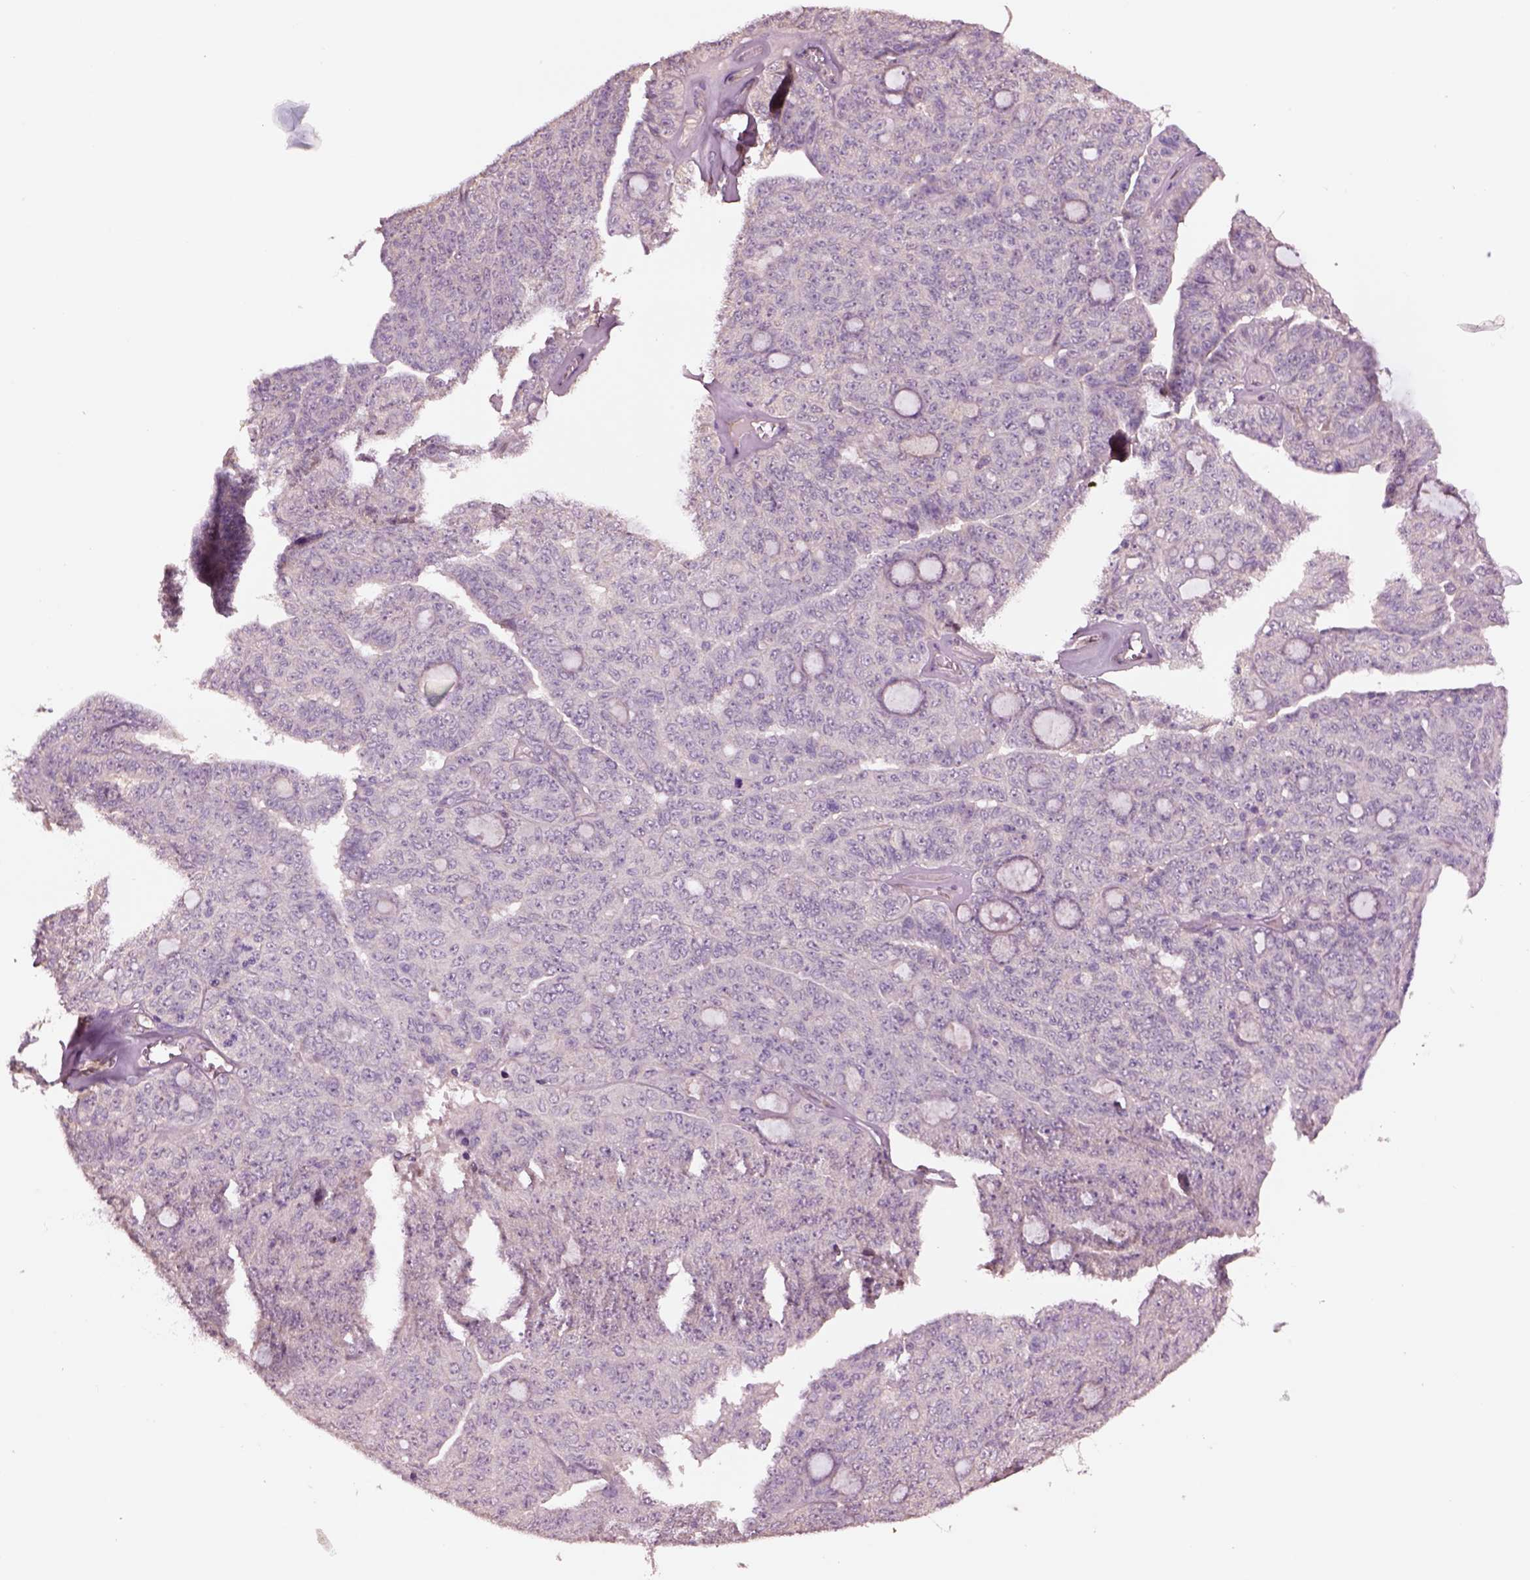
{"staining": {"intensity": "negative", "quantity": "none", "location": "none"}, "tissue": "ovarian cancer", "cell_type": "Tumor cells", "image_type": "cancer", "snomed": [{"axis": "morphology", "description": "Cystadenocarcinoma, serous, NOS"}, {"axis": "topography", "description": "Ovary"}], "caption": "Ovarian cancer was stained to show a protein in brown. There is no significant positivity in tumor cells.", "gene": "HTR1B", "patient": {"sex": "female", "age": 71}}